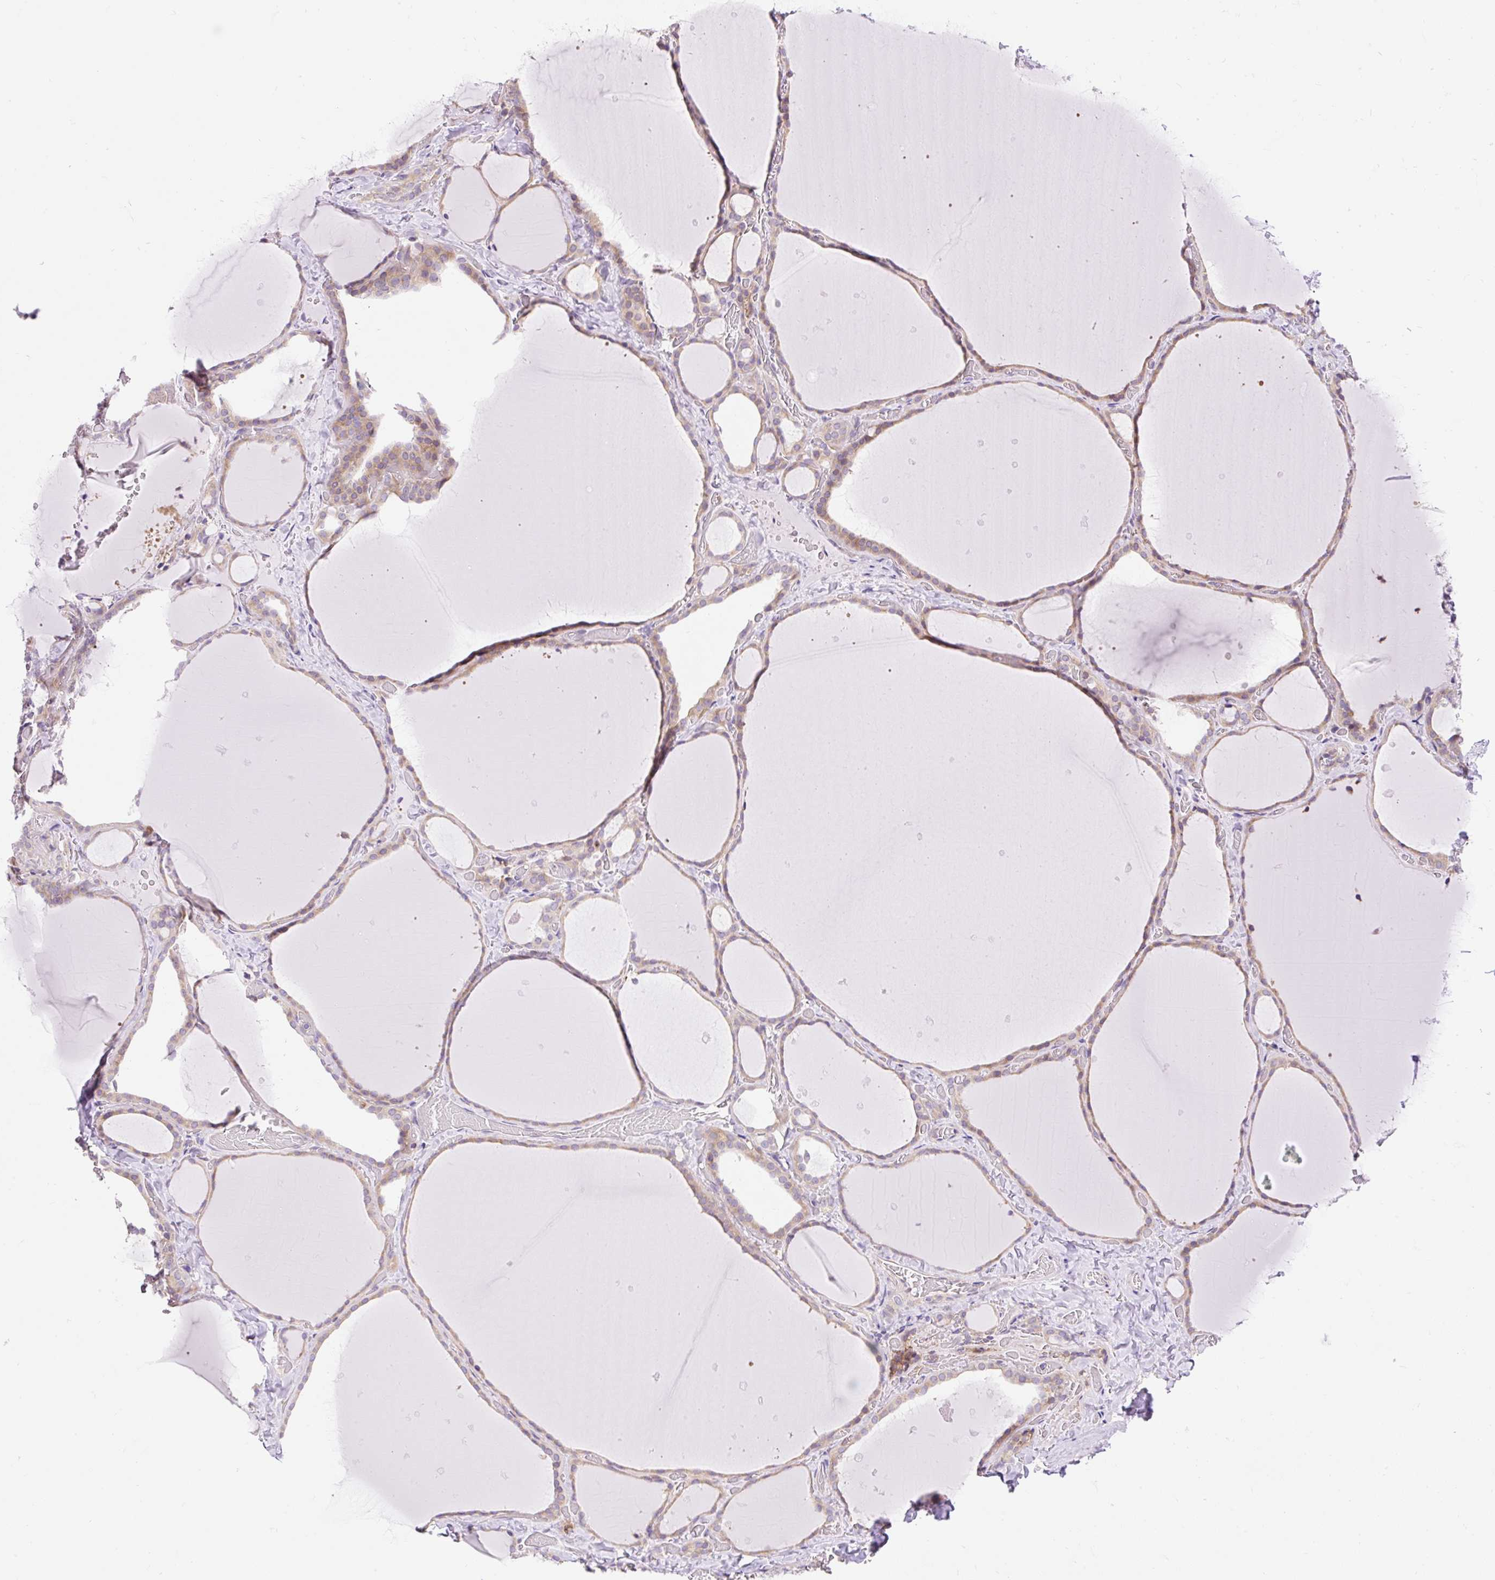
{"staining": {"intensity": "moderate", "quantity": "25%-75%", "location": "cytoplasmic/membranous"}, "tissue": "thyroid gland", "cell_type": "Glandular cells", "image_type": "normal", "snomed": [{"axis": "morphology", "description": "Normal tissue, NOS"}, {"axis": "topography", "description": "Thyroid gland"}], "caption": "Immunohistochemistry of benign human thyroid gland exhibits medium levels of moderate cytoplasmic/membranous staining in approximately 25%-75% of glandular cells. The staining is performed using DAB brown chromogen to label protein expression. The nuclei are counter-stained blue using hematoxylin.", "gene": "GPR45", "patient": {"sex": "female", "age": 36}}